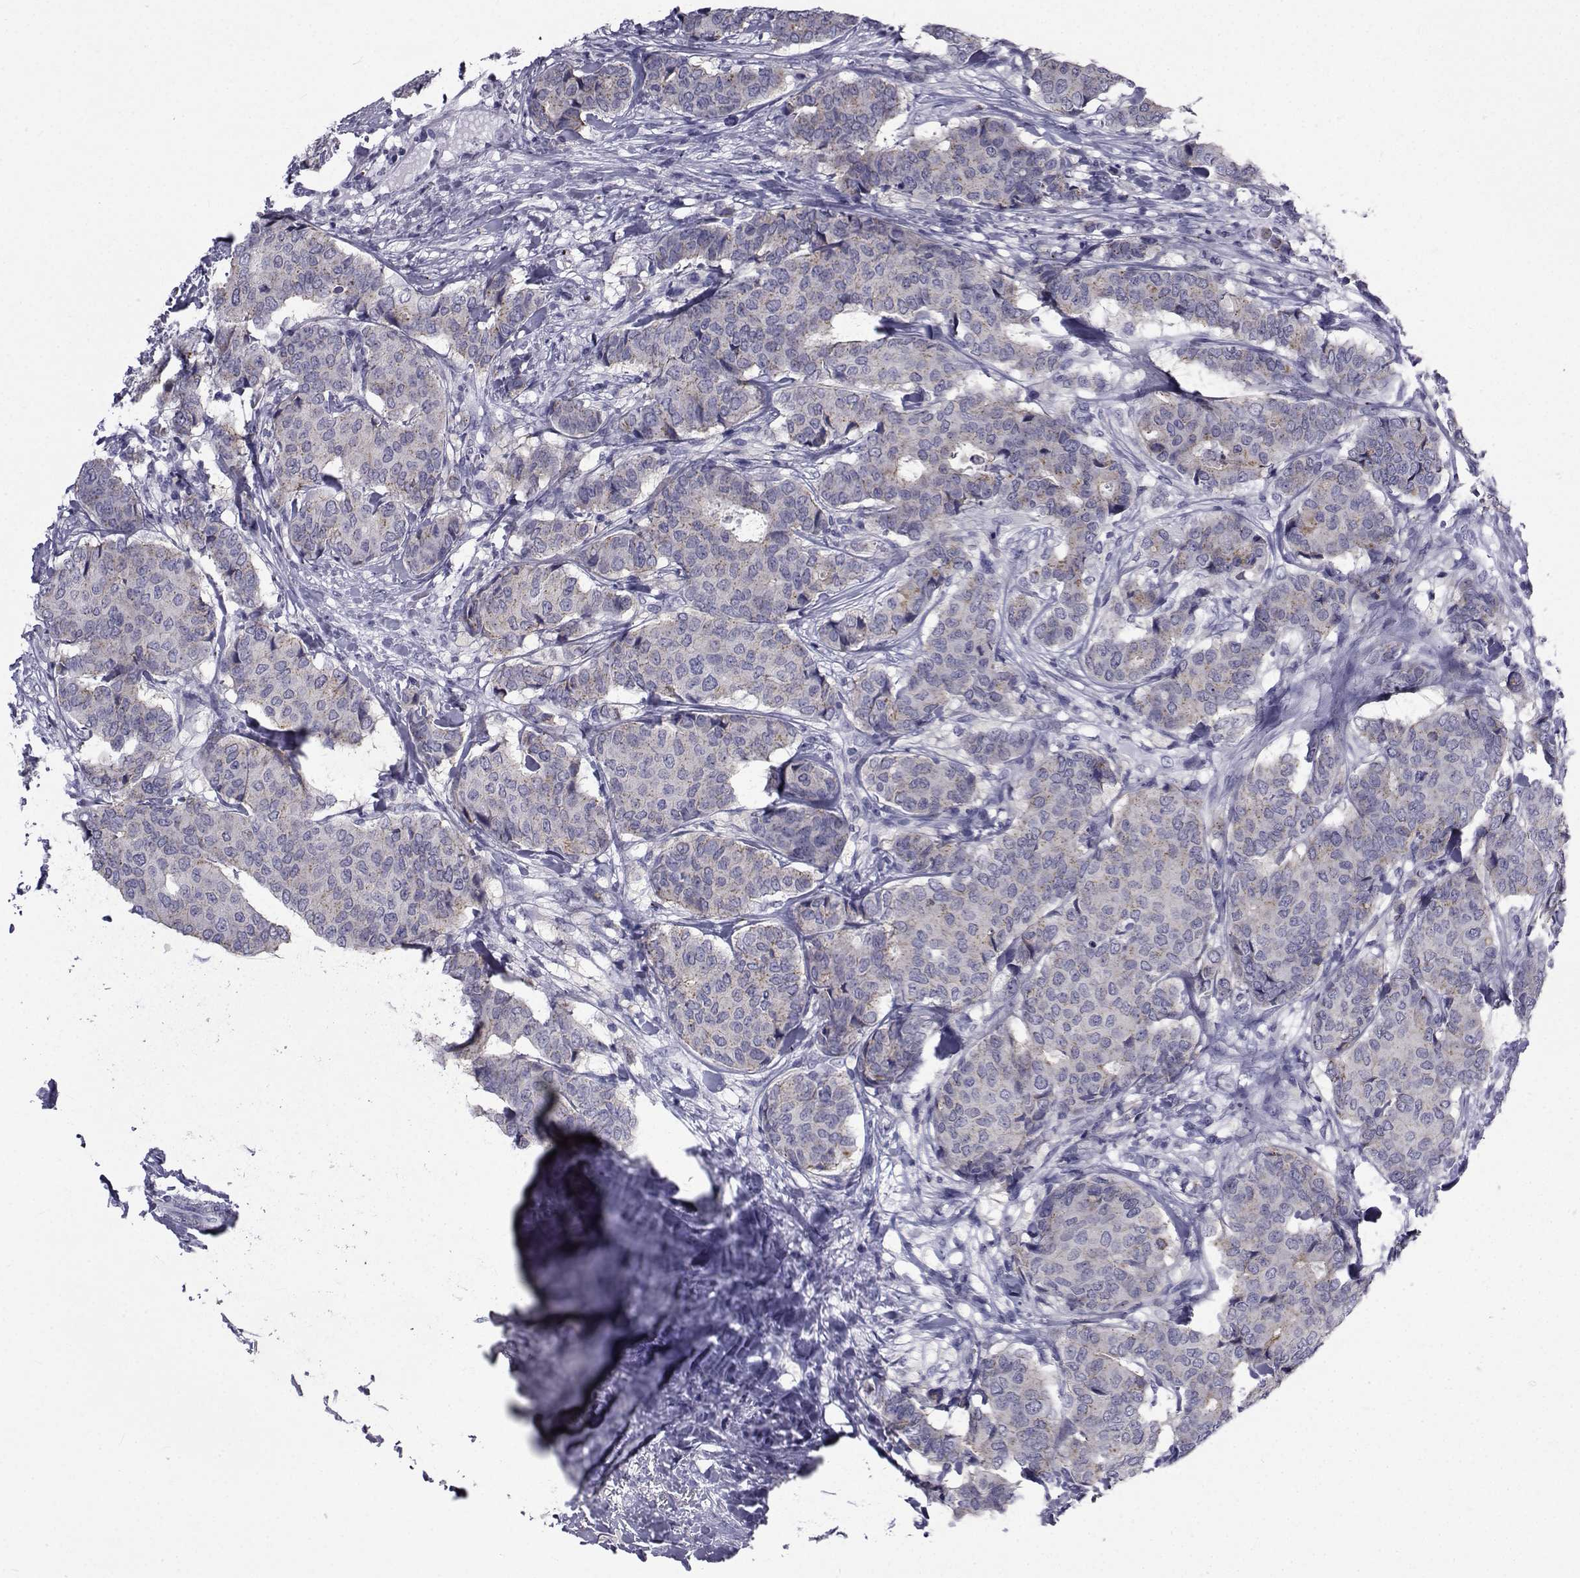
{"staining": {"intensity": "moderate", "quantity": "<25%", "location": "cytoplasmic/membranous"}, "tissue": "breast cancer", "cell_type": "Tumor cells", "image_type": "cancer", "snomed": [{"axis": "morphology", "description": "Duct carcinoma"}, {"axis": "topography", "description": "Breast"}], "caption": "Tumor cells show low levels of moderate cytoplasmic/membranous staining in about <25% of cells in human breast cancer (invasive ductal carcinoma).", "gene": "PDE6H", "patient": {"sex": "female", "age": 75}}